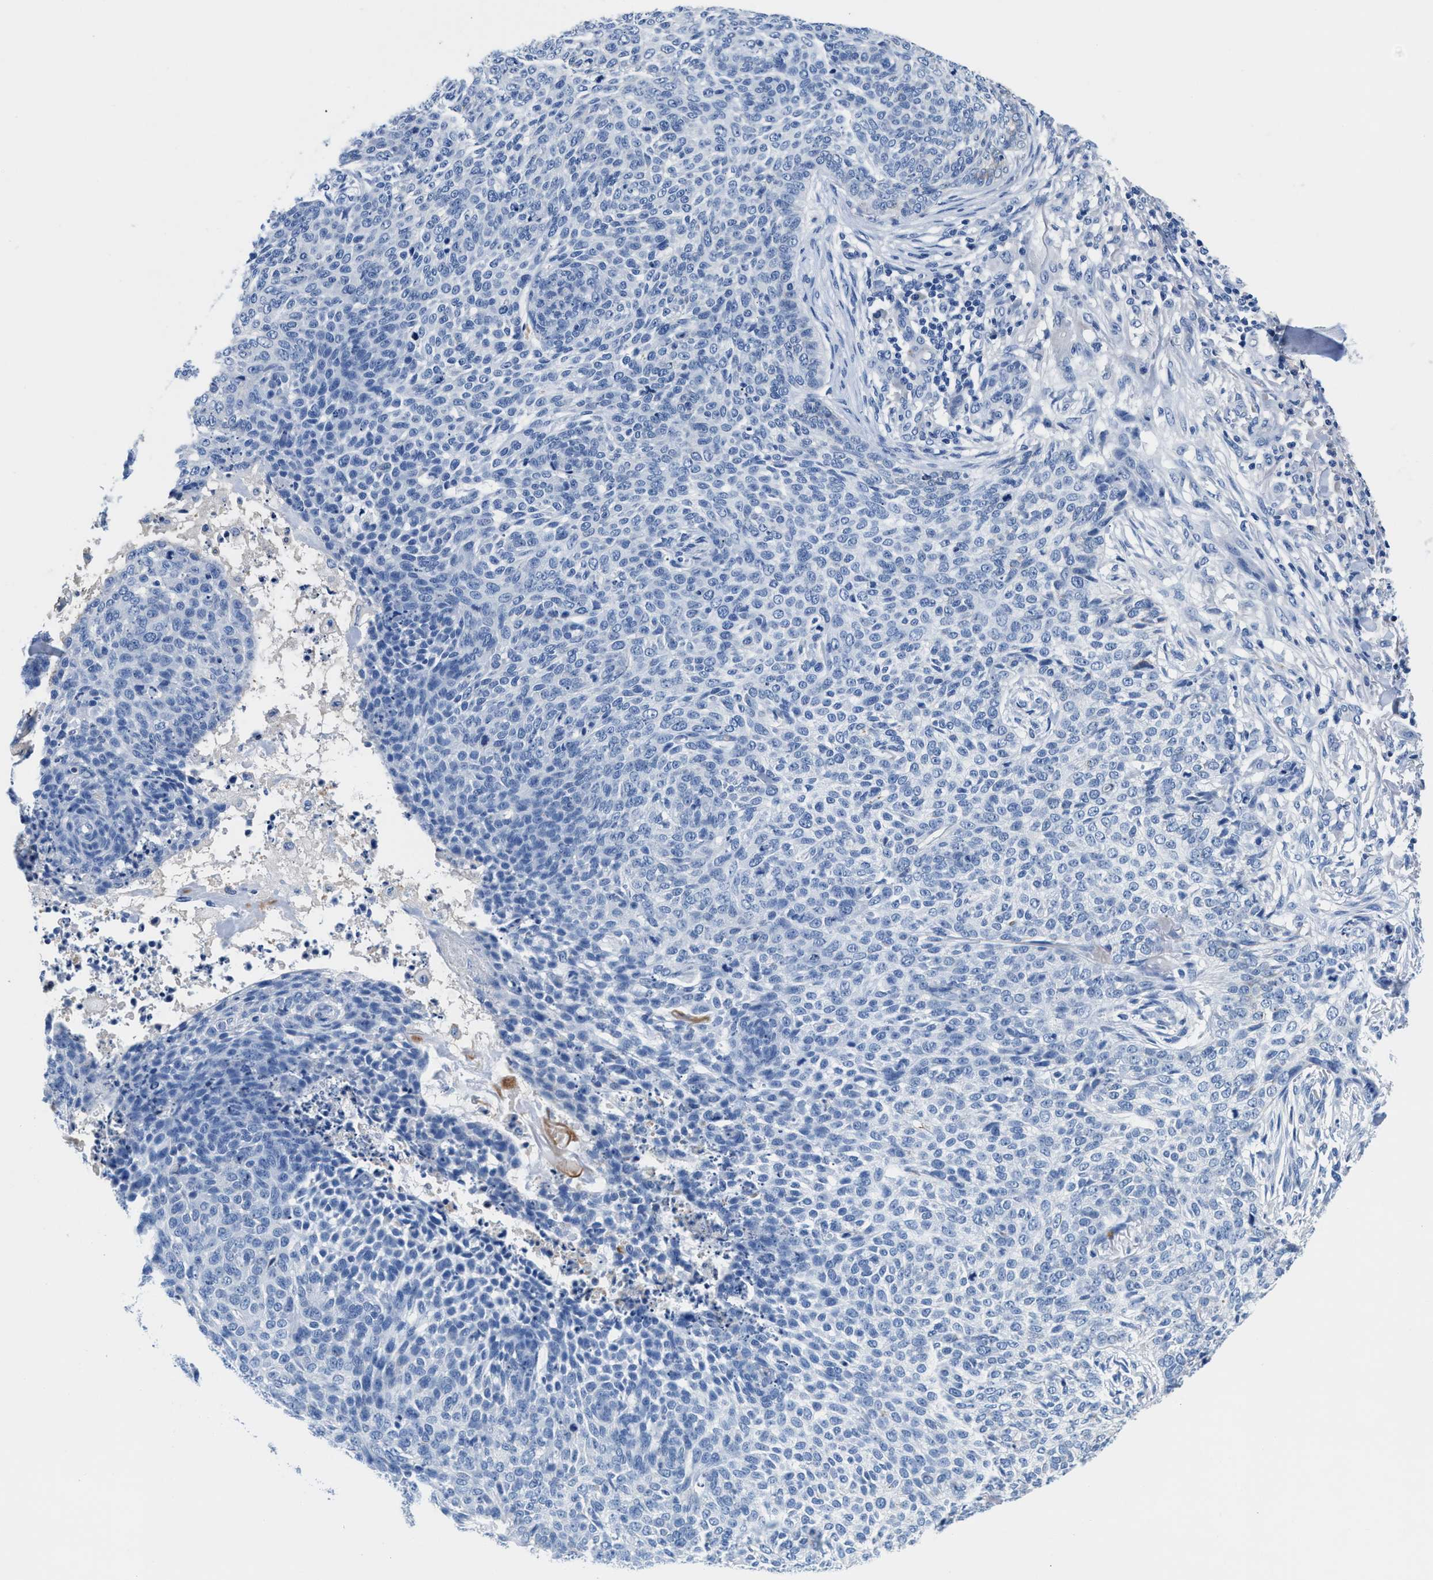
{"staining": {"intensity": "negative", "quantity": "none", "location": "none"}, "tissue": "skin cancer", "cell_type": "Tumor cells", "image_type": "cancer", "snomed": [{"axis": "morphology", "description": "Basal cell carcinoma"}, {"axis": "topography", "description": "Skin"}], "caption": "Tumor cells show no significant expression in skin cancer (basal cell carcinoma).", "gene": "SLFN13", "patient": {"sex": "female", "age": 64}}